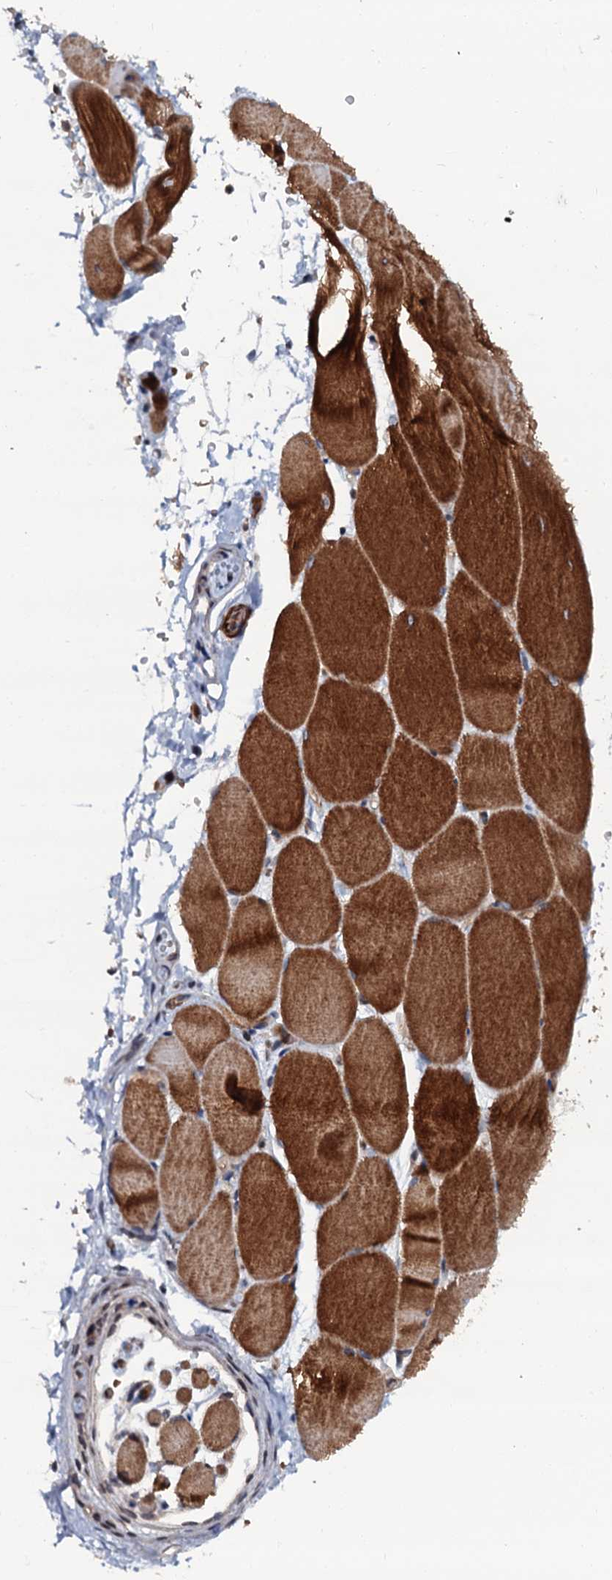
{"staining": {"intensity": "moderate", "quantity": ">75%", "location": "cytoplasmic/membranous"}, "tissue": "skeletal muscle", "cell_type": "Myocytes", "image_type": "normal", "snomed": [{"axis": "morphology", "description": "Normal tissue, NOS"}, {"axis": "topography", "description": "Skeletal muscle"}, {"axis": "topography", "description": "Parathyroid gland"}], "caption": "A micrograph showing moderate cytoplasmic/membranous expression in about >75% of myocytes in normal skeletal muscle, as visualized by brown immunohistochemical staining.", "gene": "N4BP1", "patient": {"sex": "female", "age": 37}}